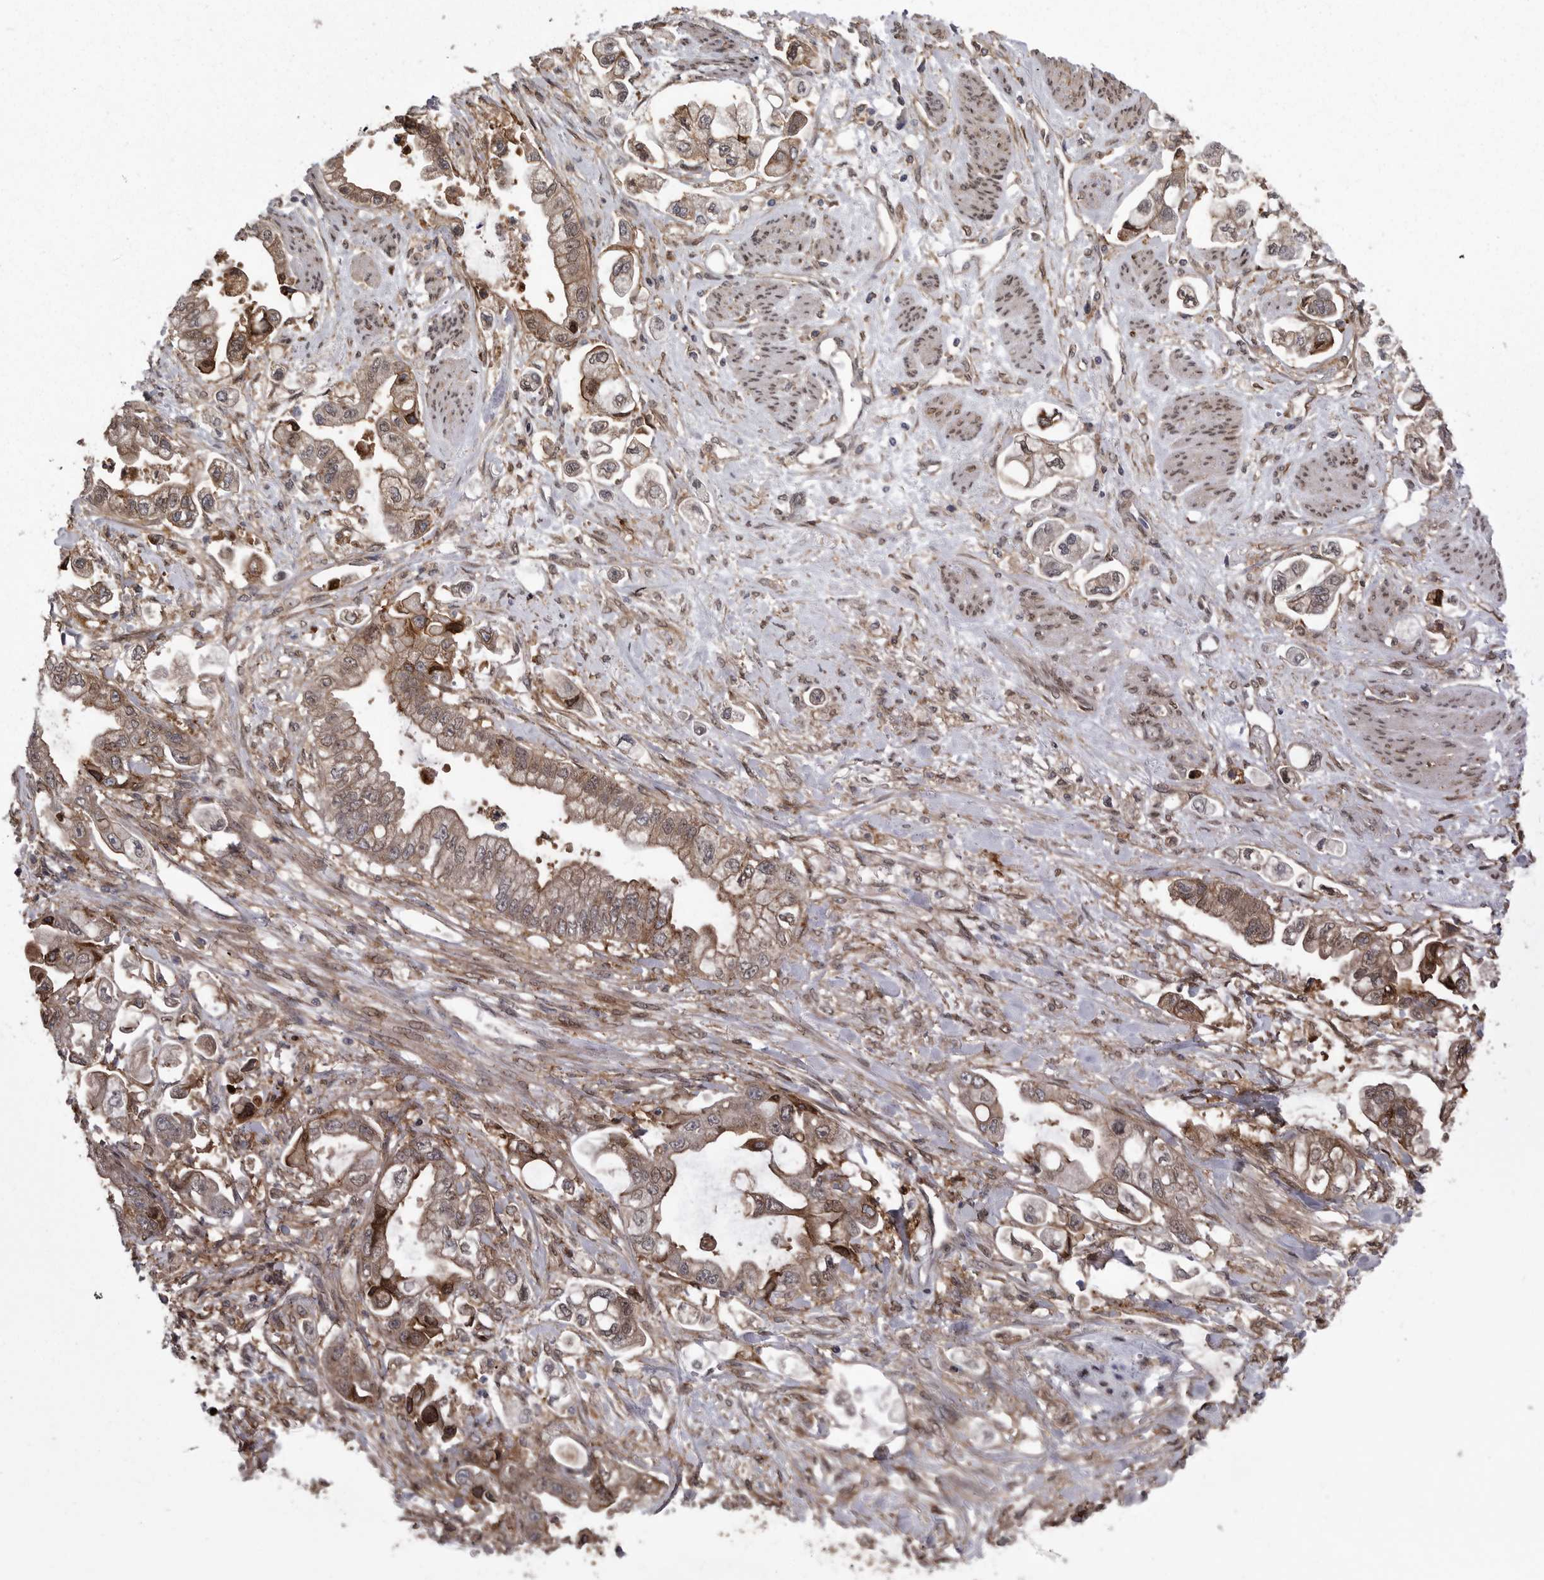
{"staining": {"intensity": "moderate", "quantity": ">75%", "location": "cytoplasmic/membranous"}, "tissue": "stomach cancer", "cell_type": "Tumor cells", "image_type": "cancer", "snomed": [{"axis": "morphology", "description": "Adenocarcinoma, NOS"}, {"axis": "topography", "description": "Stomach"}], "caption": "Tumor cells show medium levels of moderate cytoplasmic/membranous expression in about >75% of cells in adenocarcinoma (stomach).", "gene": "ABL1", "patient": {"sex": "male", "age": 62}}